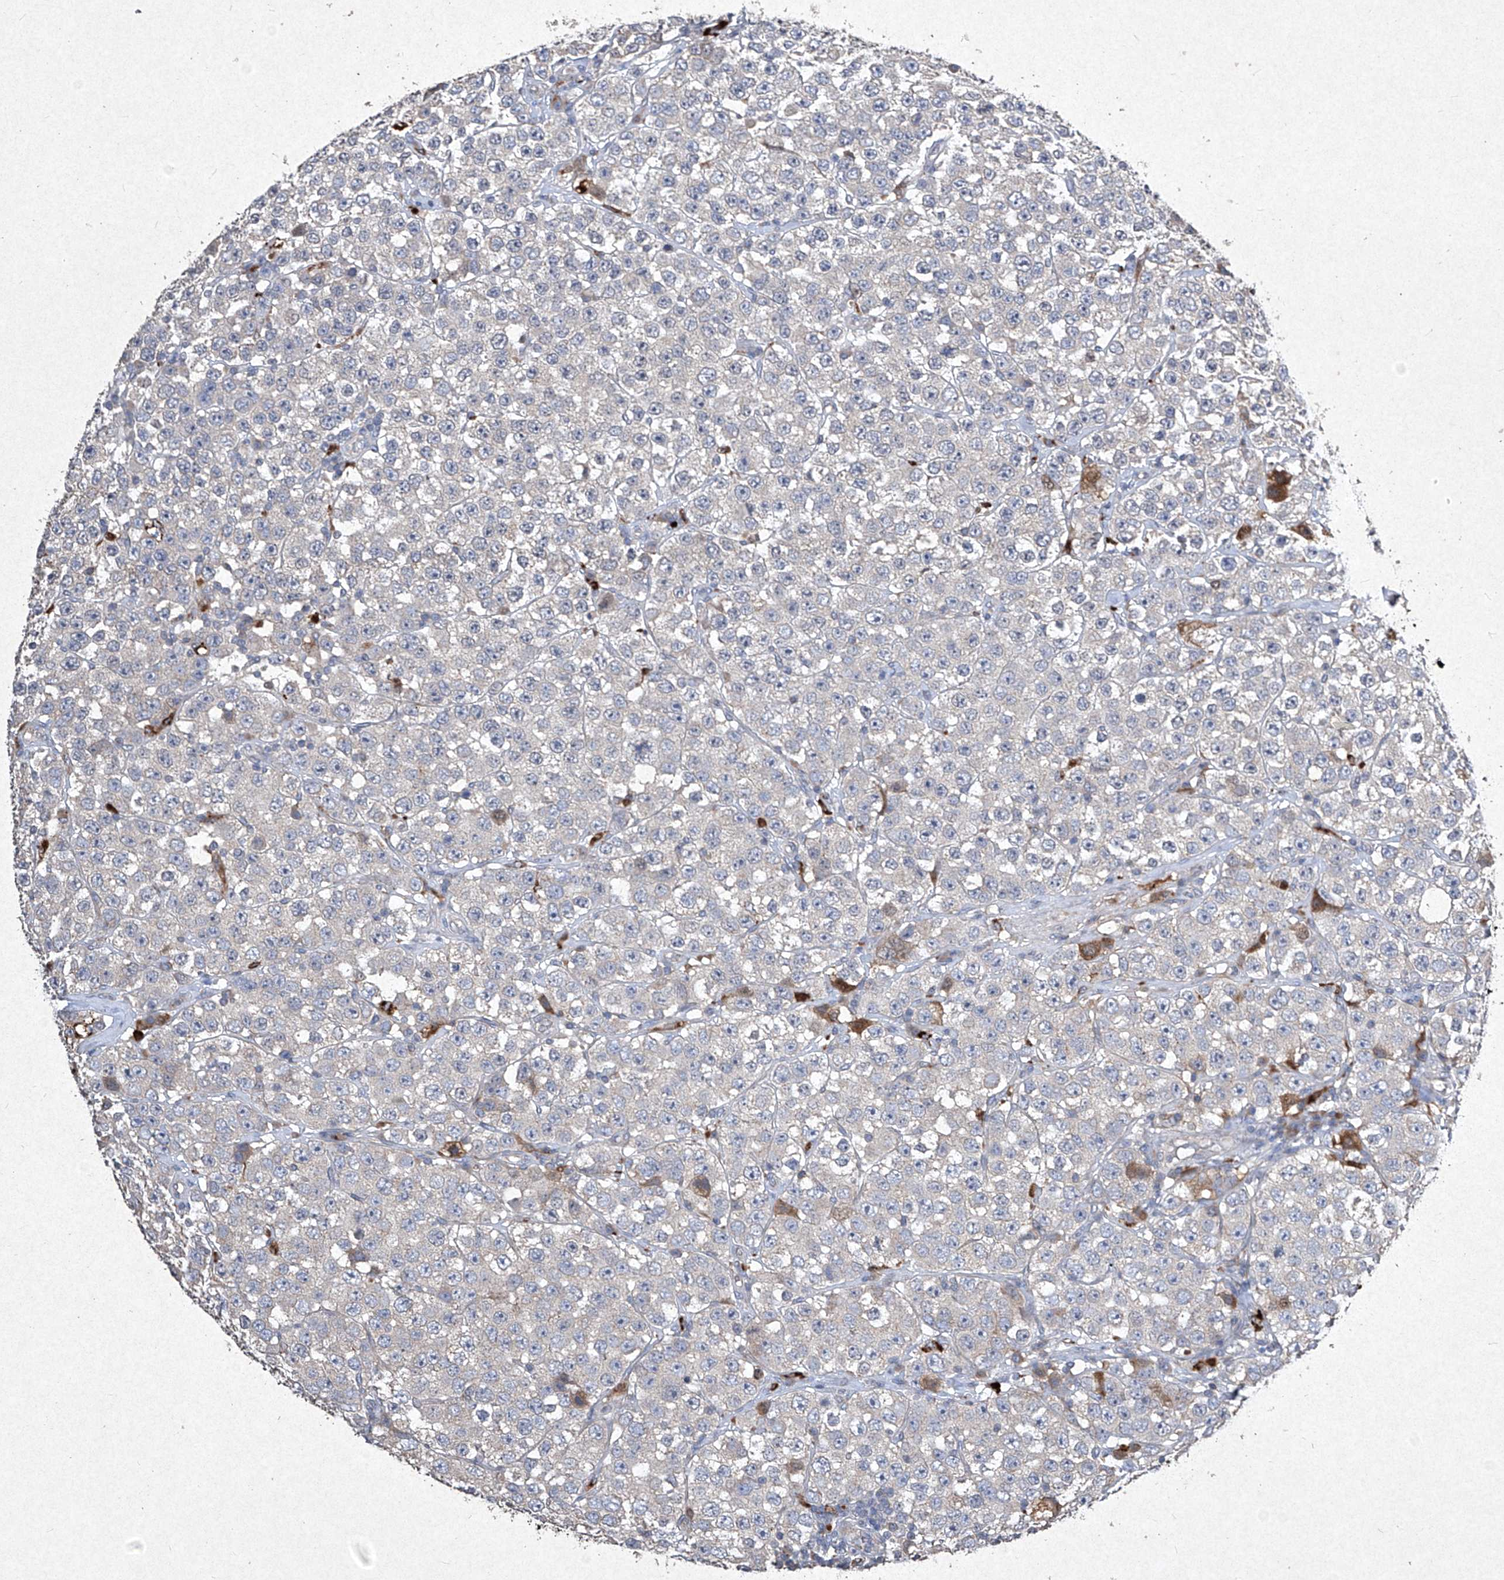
{"staining": {"intensity": "negative", "quantity": "none", "location": "none"}, "tissue": "testis cancer", "cell_type": "Tumor cells", "image_type": "cancer", "snomed": [{"axis": "morphology", "description": "Seminoma, NOS"}, {"axis": "topography", "description": "Testis"}], "caption": "The IHC photomicrograph has no significant staining in tumor cells of testis seminoma tissue.", "gene": "MED16", "patient": {"sex": "male", "age": 28}}